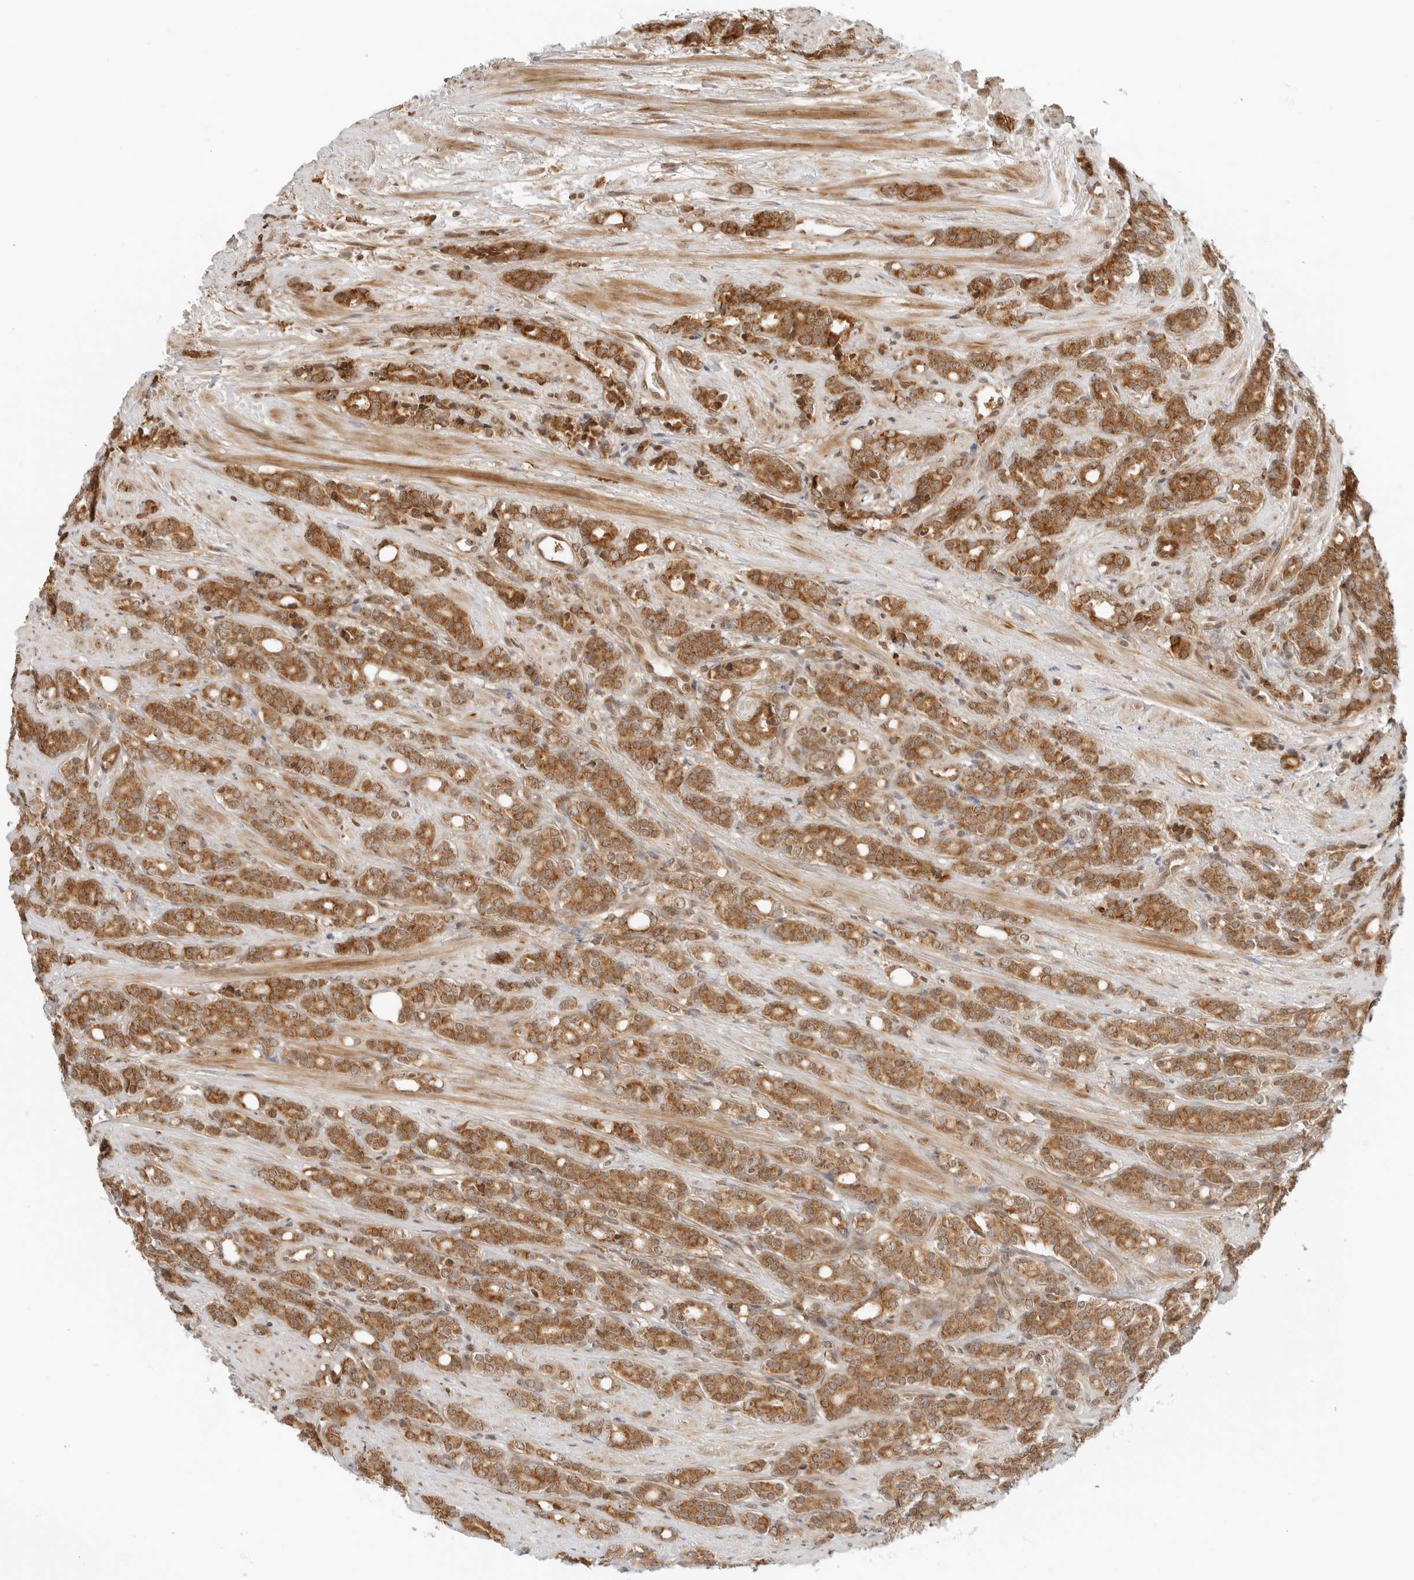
{"staining": {"intensity": "strong", "quantity": ">75%", "location": "cytoplasmic/membranous"}, "tissue": "prostate cancer", "cell_type": "Tumor cells", "image_type": "cancer", "snomed": [{"axis": "morphology", "description": "Adenocarcinoma, High grade"}, {"axis": "topography", "description": "Prostate"}], "caption": "An immunohistochemistry photomicrograph of tumor tissue is shown. Protein staining in brown labels strong cytoplasmic/membranous positivity in high-grade adenocarcinoma (prostate) within tumor cells. (DAB (3,3'-diaminobenzidine) IHC, brown staining for protein, blue staining for nuclei).", "gene": "RC3H1", "patient": {"sex": "male", "age": 62}}